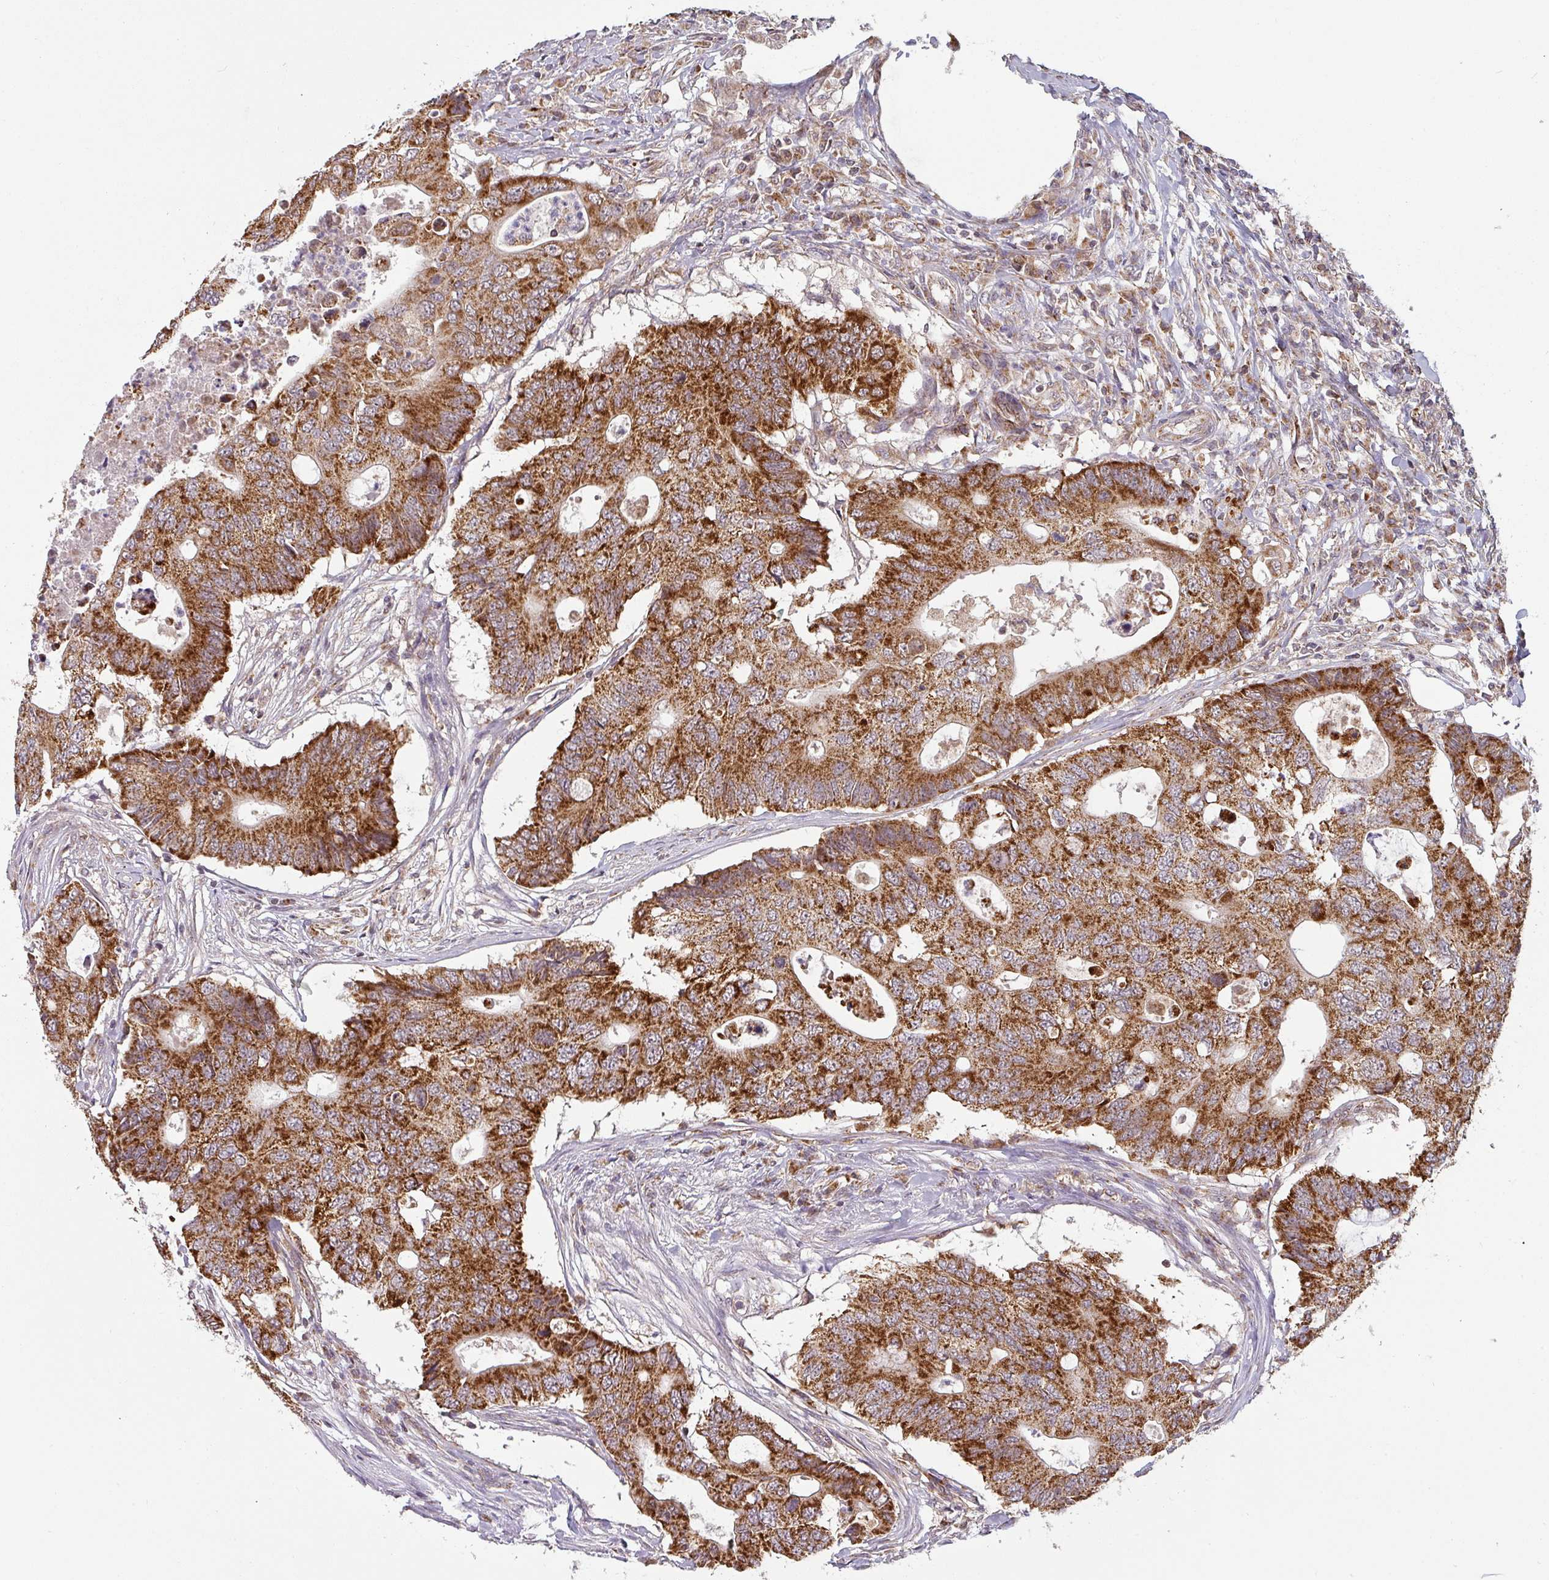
{"staining": {"intensity": "strong", "quantity": ">75%", "location": "cytoplasmic/membranous"}, "tissue": "colorectal cancer", "cell_type": "Tumor cells", "image_type": "cancer", "snomed": [{"axis": "morphology", "description": "Adenocarcinoma, NOS"}, {"axis": "topography", "description": "Colon"}], "caption": "This is a histology image of immunohistochemistry (IHC) staining of colorectal cancer (adenocarcinoma), which shows strong positivity in the cytoplasmic/membranous of tumor cells.", "gene": "MRPS16", "patient": {"sex": "male", "age": 71}}